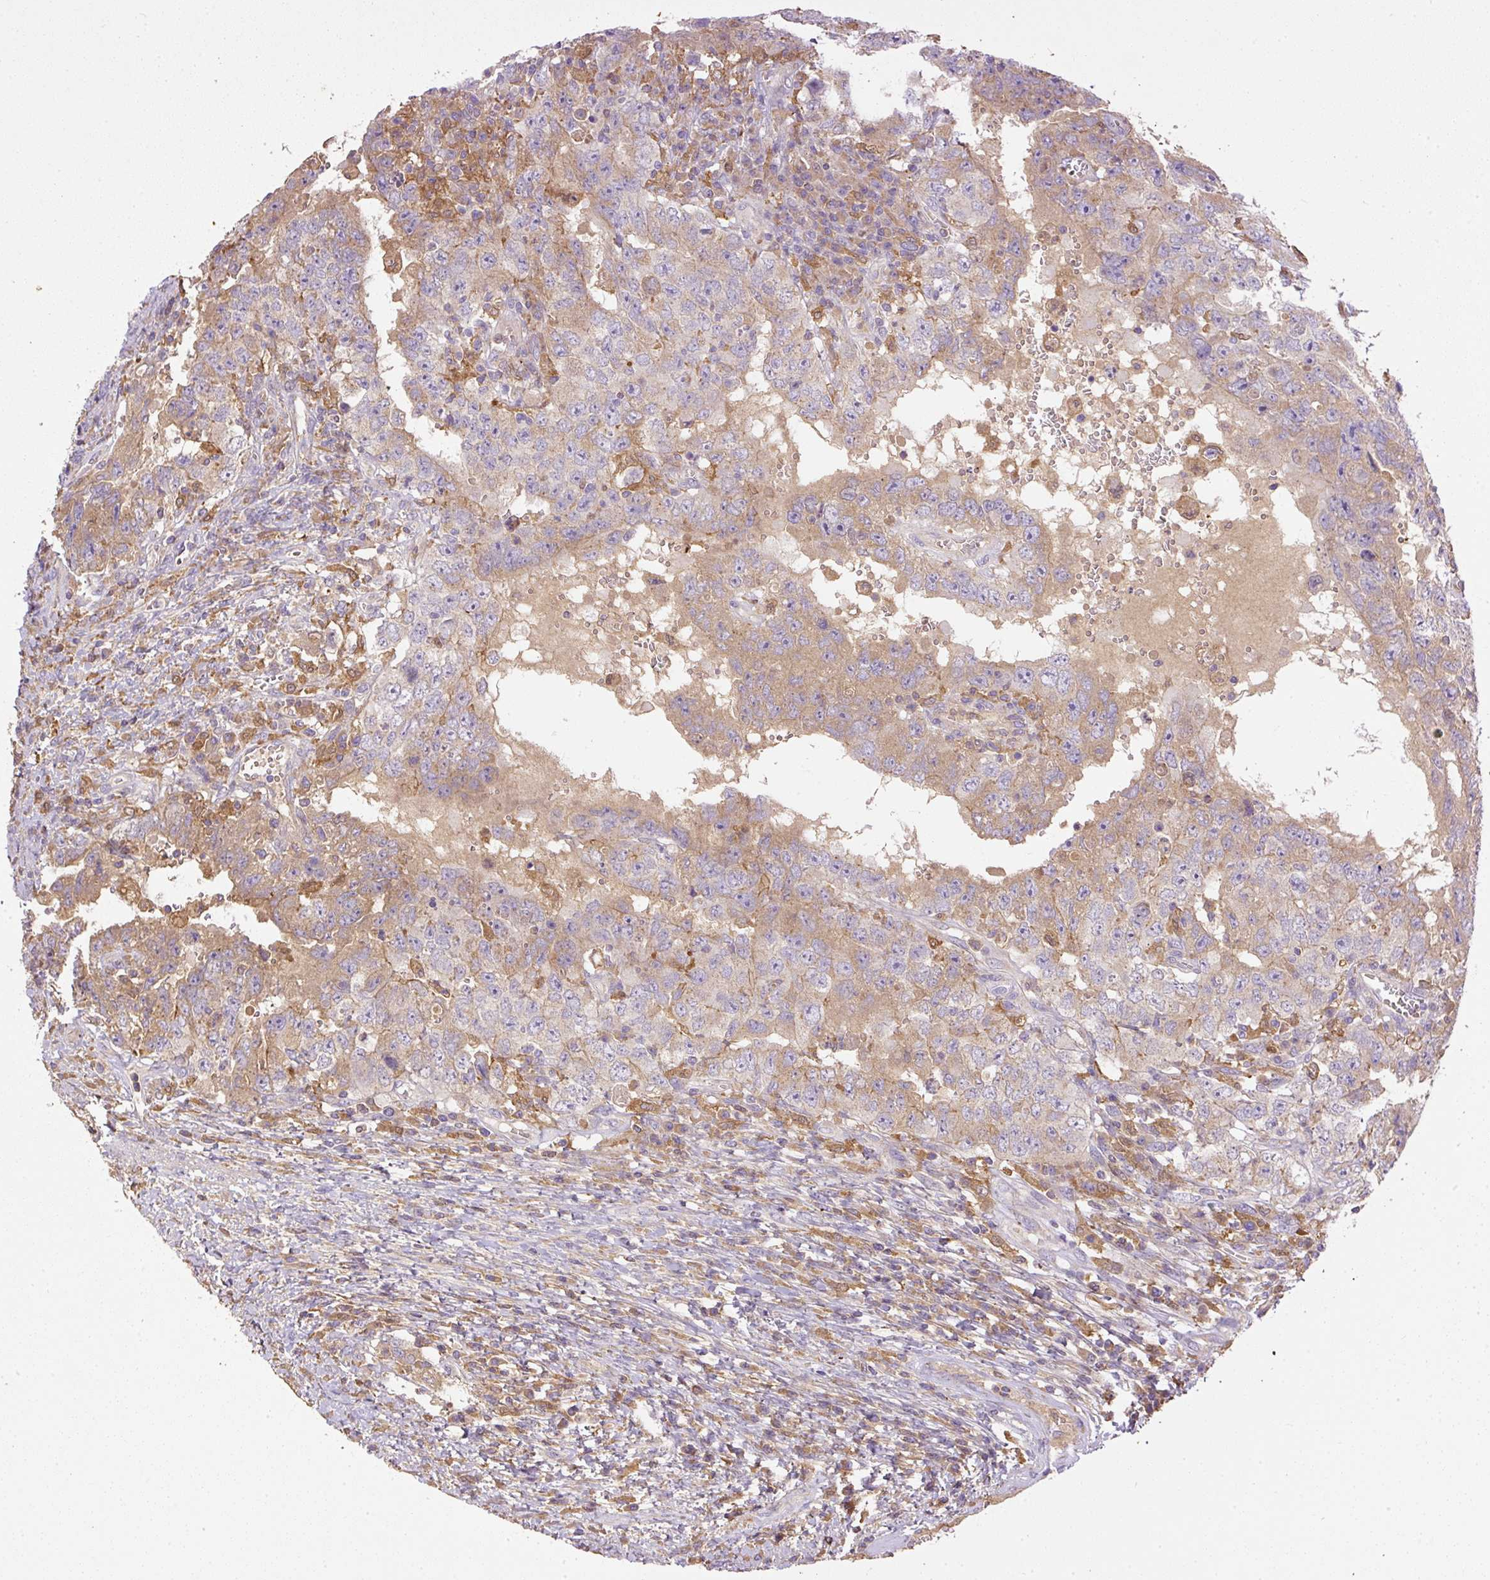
{"staining": {"intensity": "moderate", "quantity": "<25%", "location": "cytoplasmic/membranous"}, "tissue": "testis cancer", "cell_type": "Tumor cells", "image_type": "cancer", "snomed": [{"axis": "morphology", "description": "Carcinoma, Embryonal, NOS"}, {"axis": "topography", "description": "Testis"}], "caption": "Testis embryonal carcinoma tissue displays moderate cytoplasmic/membranous positivity in about <25% of tumor cells", "gene": "DAPK1", "patient": {"sex": "male", "age": 26}}